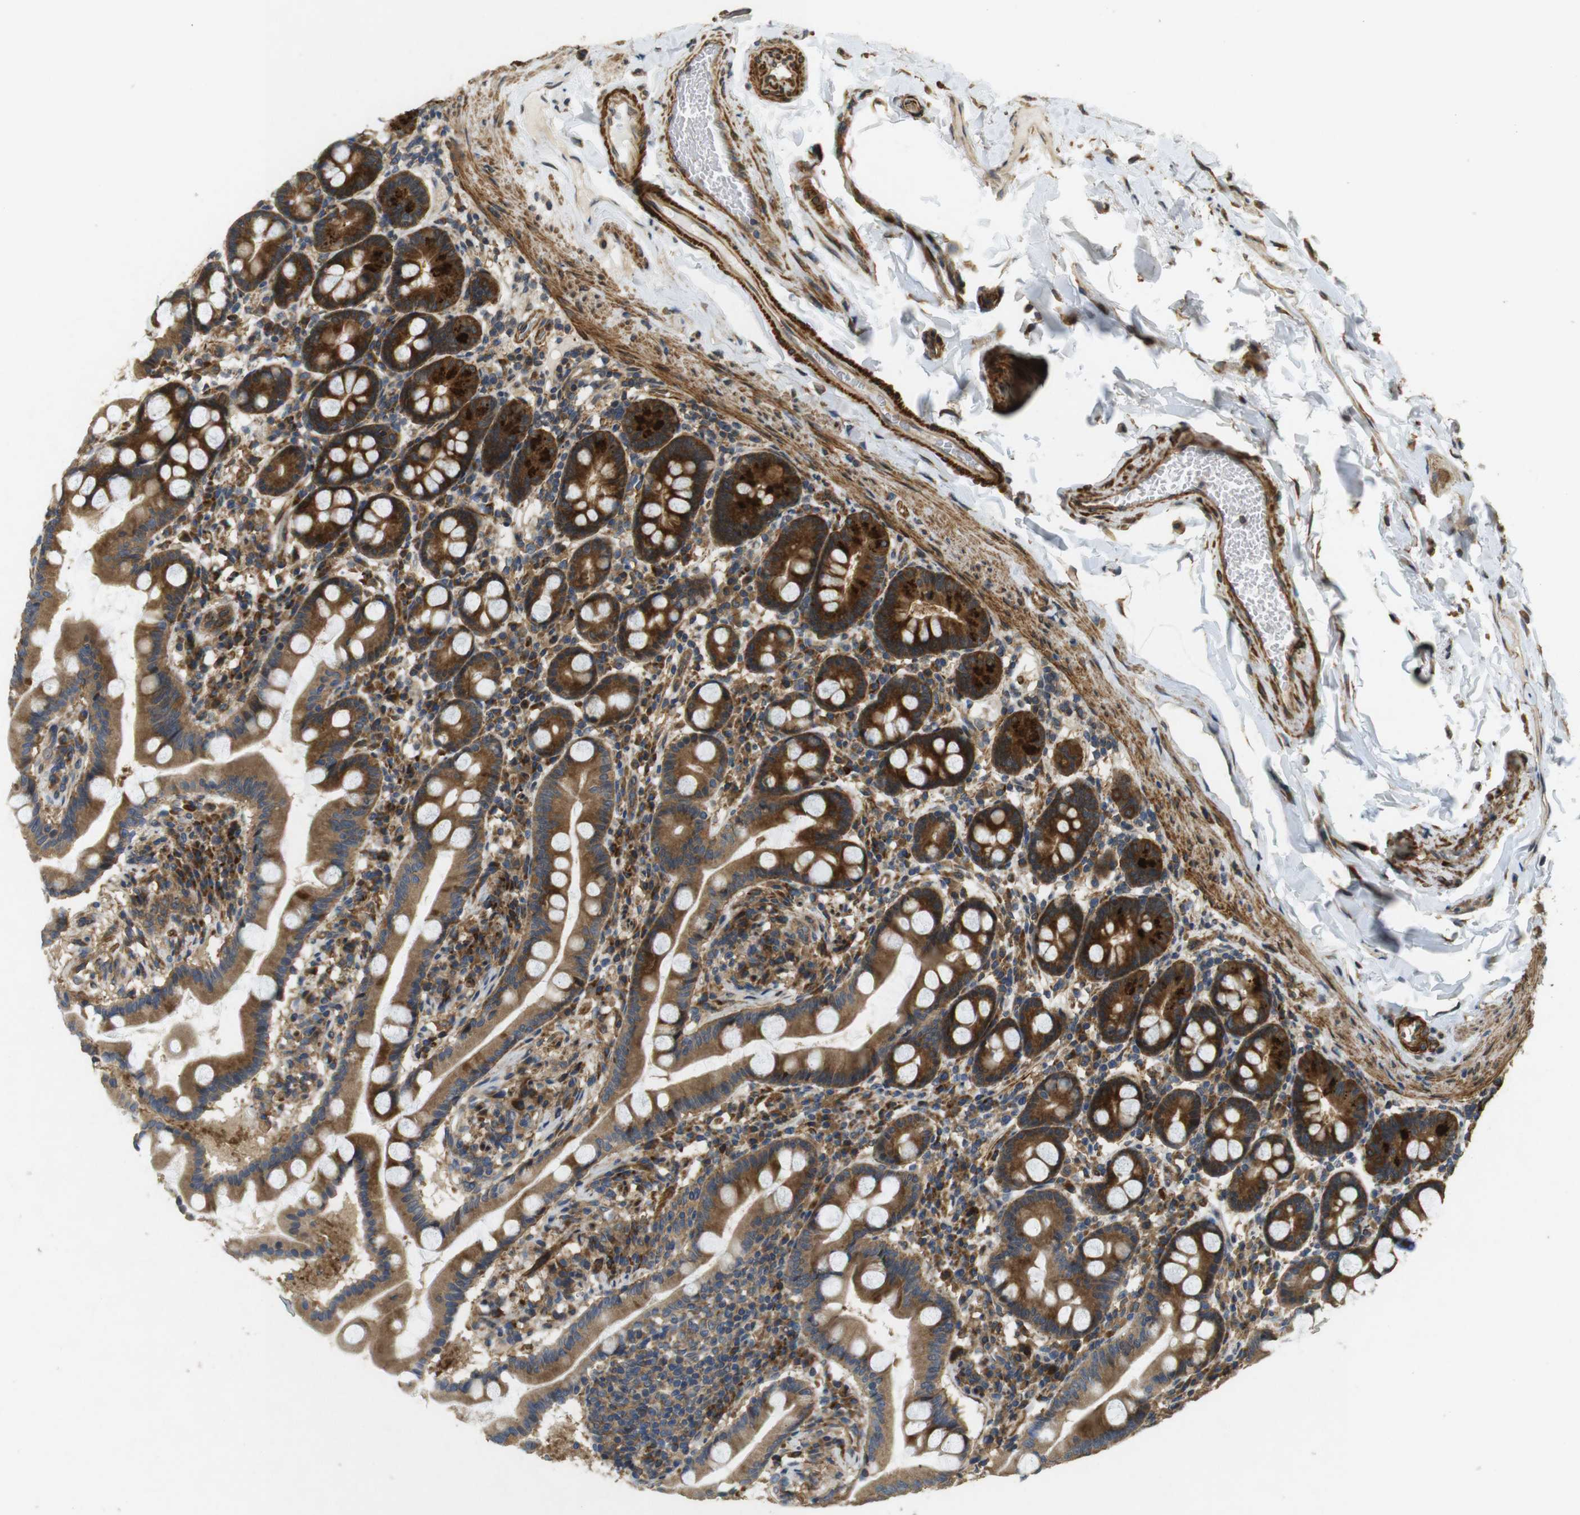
{"staining": {"intensity": "strong", "quantity": ">75%", "location": "cytoplasmic/membranous"}, "tissue": "duodenum", "cell_type": "Glandular cells", "image_type": "normal", "snomed": [{"axis": "morphology", "description": "Normal tissue, NOS"}, {"axis": "topography", "description": "Duodenum"}], "caption": "The immunohistochemical stain shows strong cytoplasmic/membranous staining in glandular cells of normal duodenum.", "gene": "BNIP3", "patient": {"sex": "male", "age": 50}}